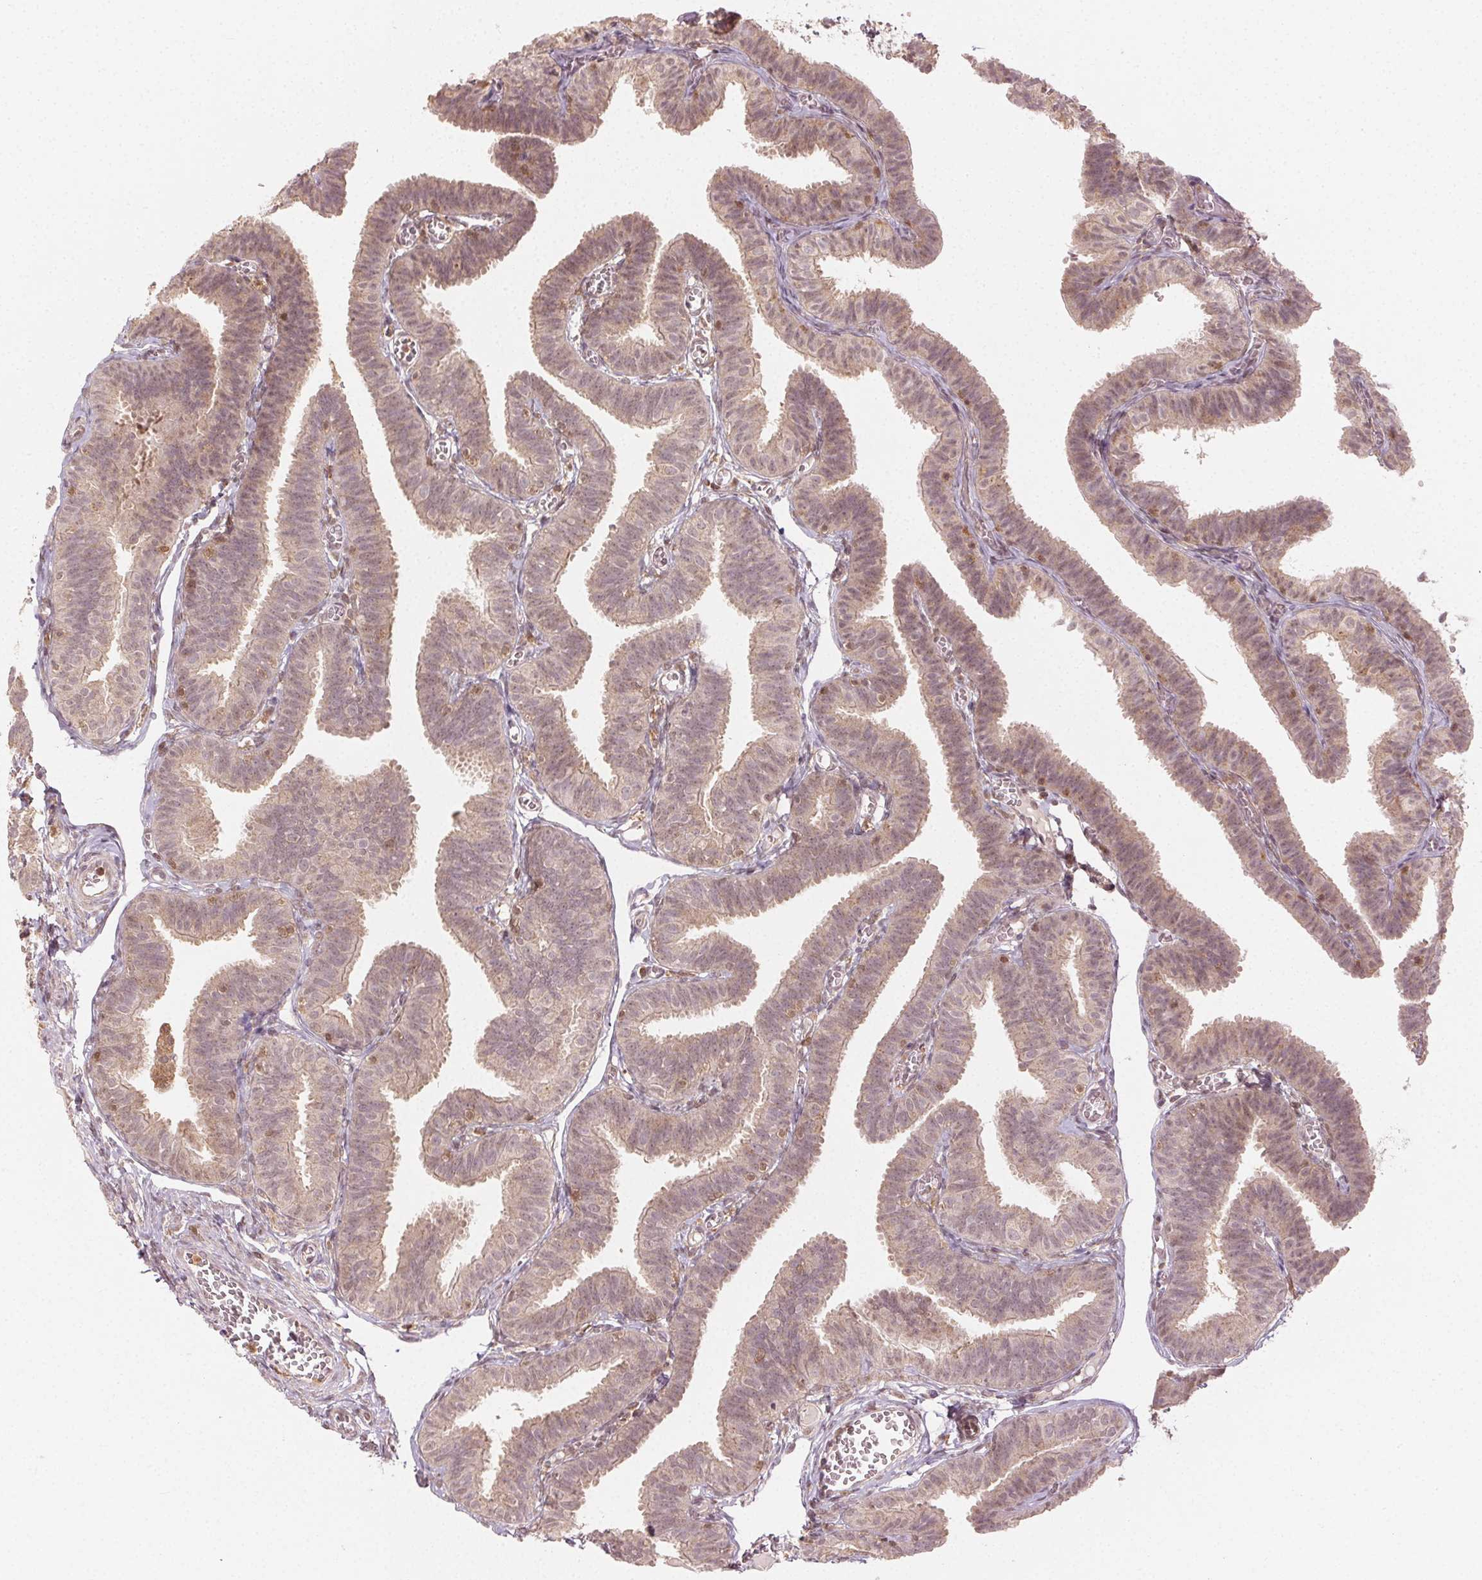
{"staining": {"intensity": "weak", "quantity": ">75%", "location": "cytoplasmic/membranous,nuclear"}, "tissue": "fallopian tube", "cell_type": "Glandular cells", "image_type": "normal", "snomed": [{"axis": "morphology", "description": "Normal tissue, NOS"}, {"axis": "topography", "description": "Fallopian tube"}], "caption": "Immunohistochemistry (IHC) (DAB) staining of unremarkable human fallopian tube demonstrates weak cytoplasmic/membranous,nuclear protein staining in approximately >75% of glandular cells. Using DAB (3,3'-diaminobenzidine) (brown) and hematoxylin (blue) stains, captured at high magnification using brightfield microscopy.", "gene": "MAPK14", "patient": {"sex": "female", "age": 25}}